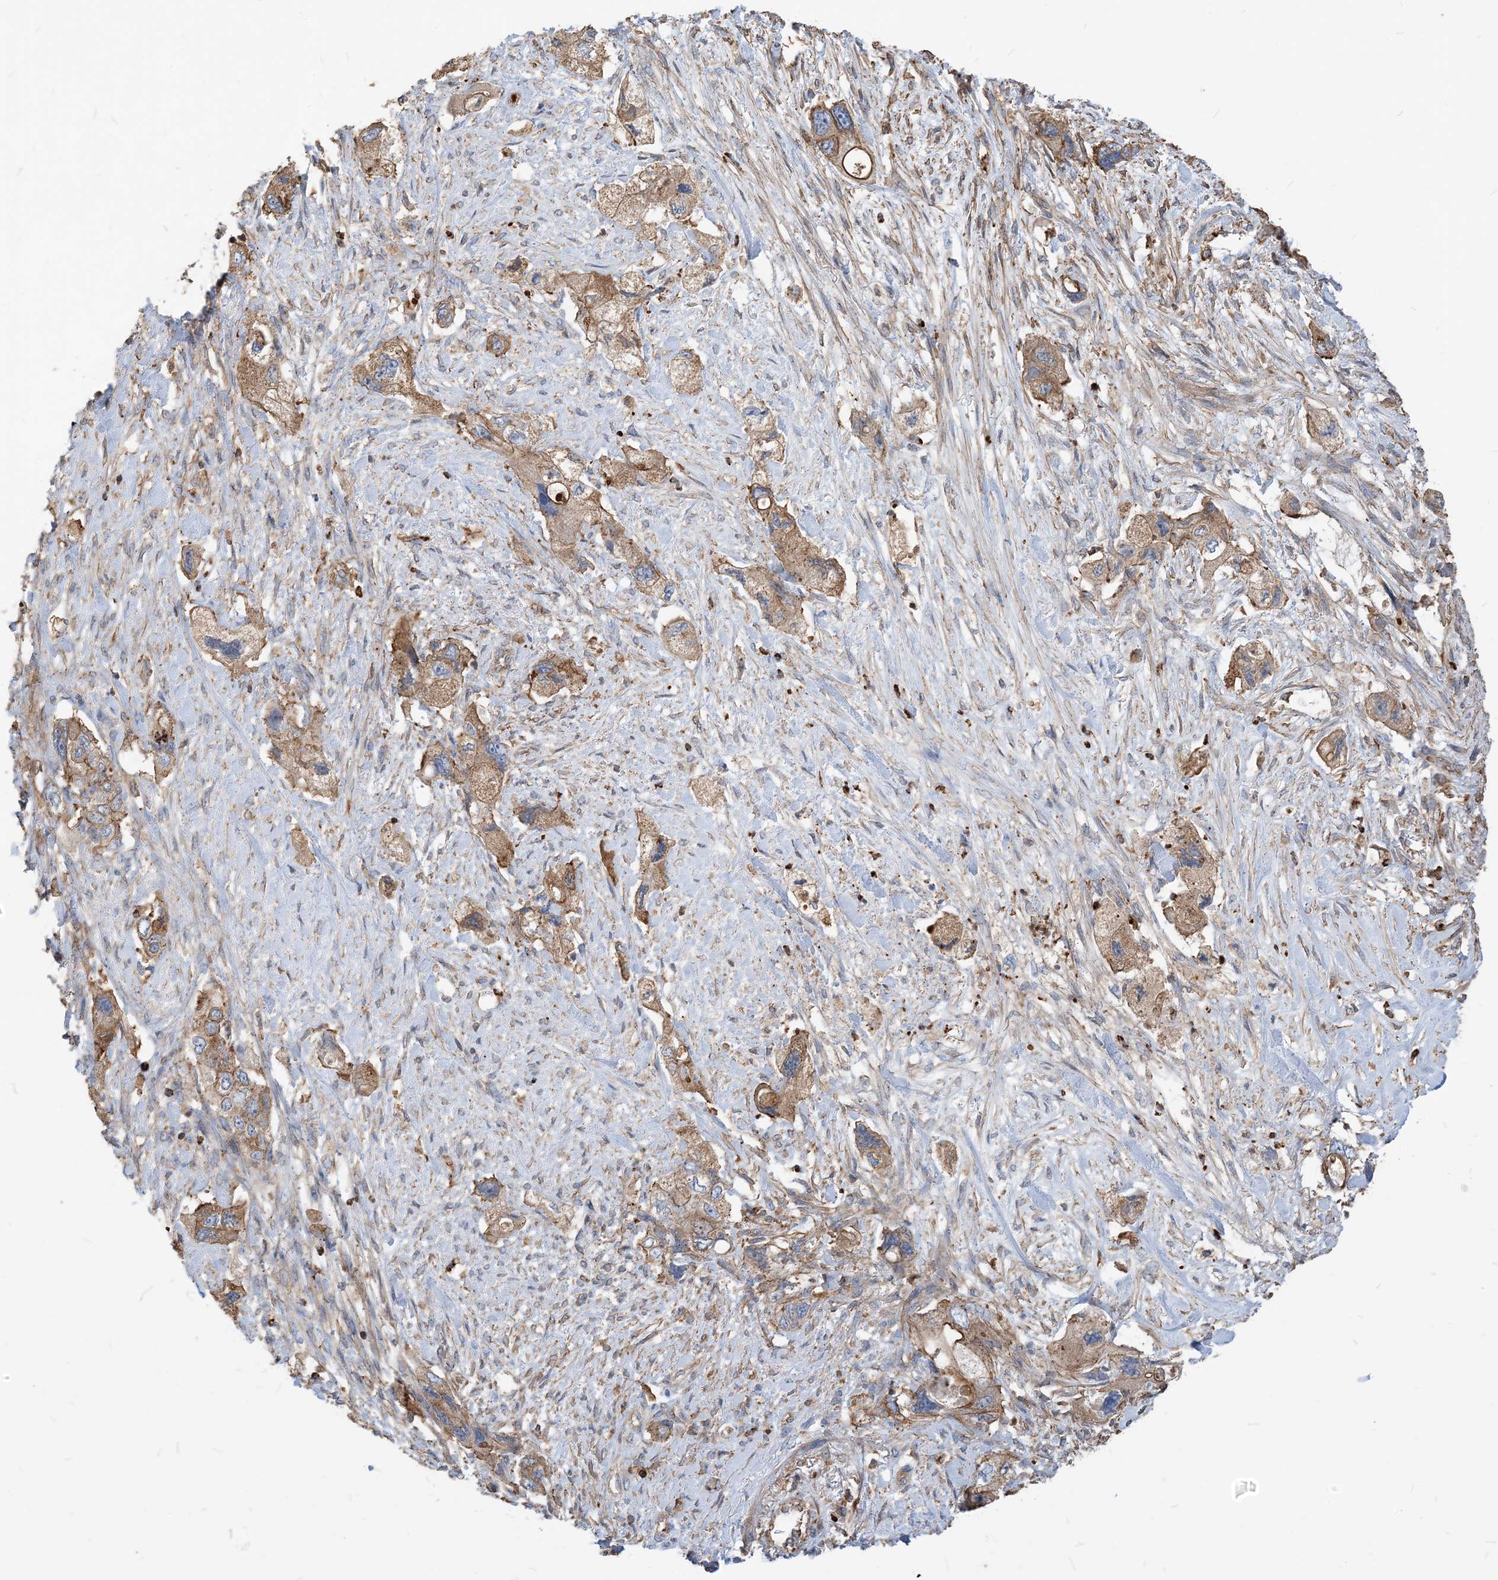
{"staining": {"intensity": "moderate", "quantity": "25%-75%", "location": "cytoplasmic/membranous"}, "tissue": "pancreatic cancer", "cell_type": "Tumor cells", "image_type": "cancer", "snomed": [{"axis": "morphology", "description": "Adenocarcinoma, NOS"}, {"axis": "topography", "description": "Pancreas"}], "caption": "Immunohistochemical staining of human pancreatic cancer exhibits moderate cytoplasmic/membranous protein positivity in approximately 25%-75% of tumor cells.", "gene": "PARVG", "patient": {"sex": "female", "age": 73}}